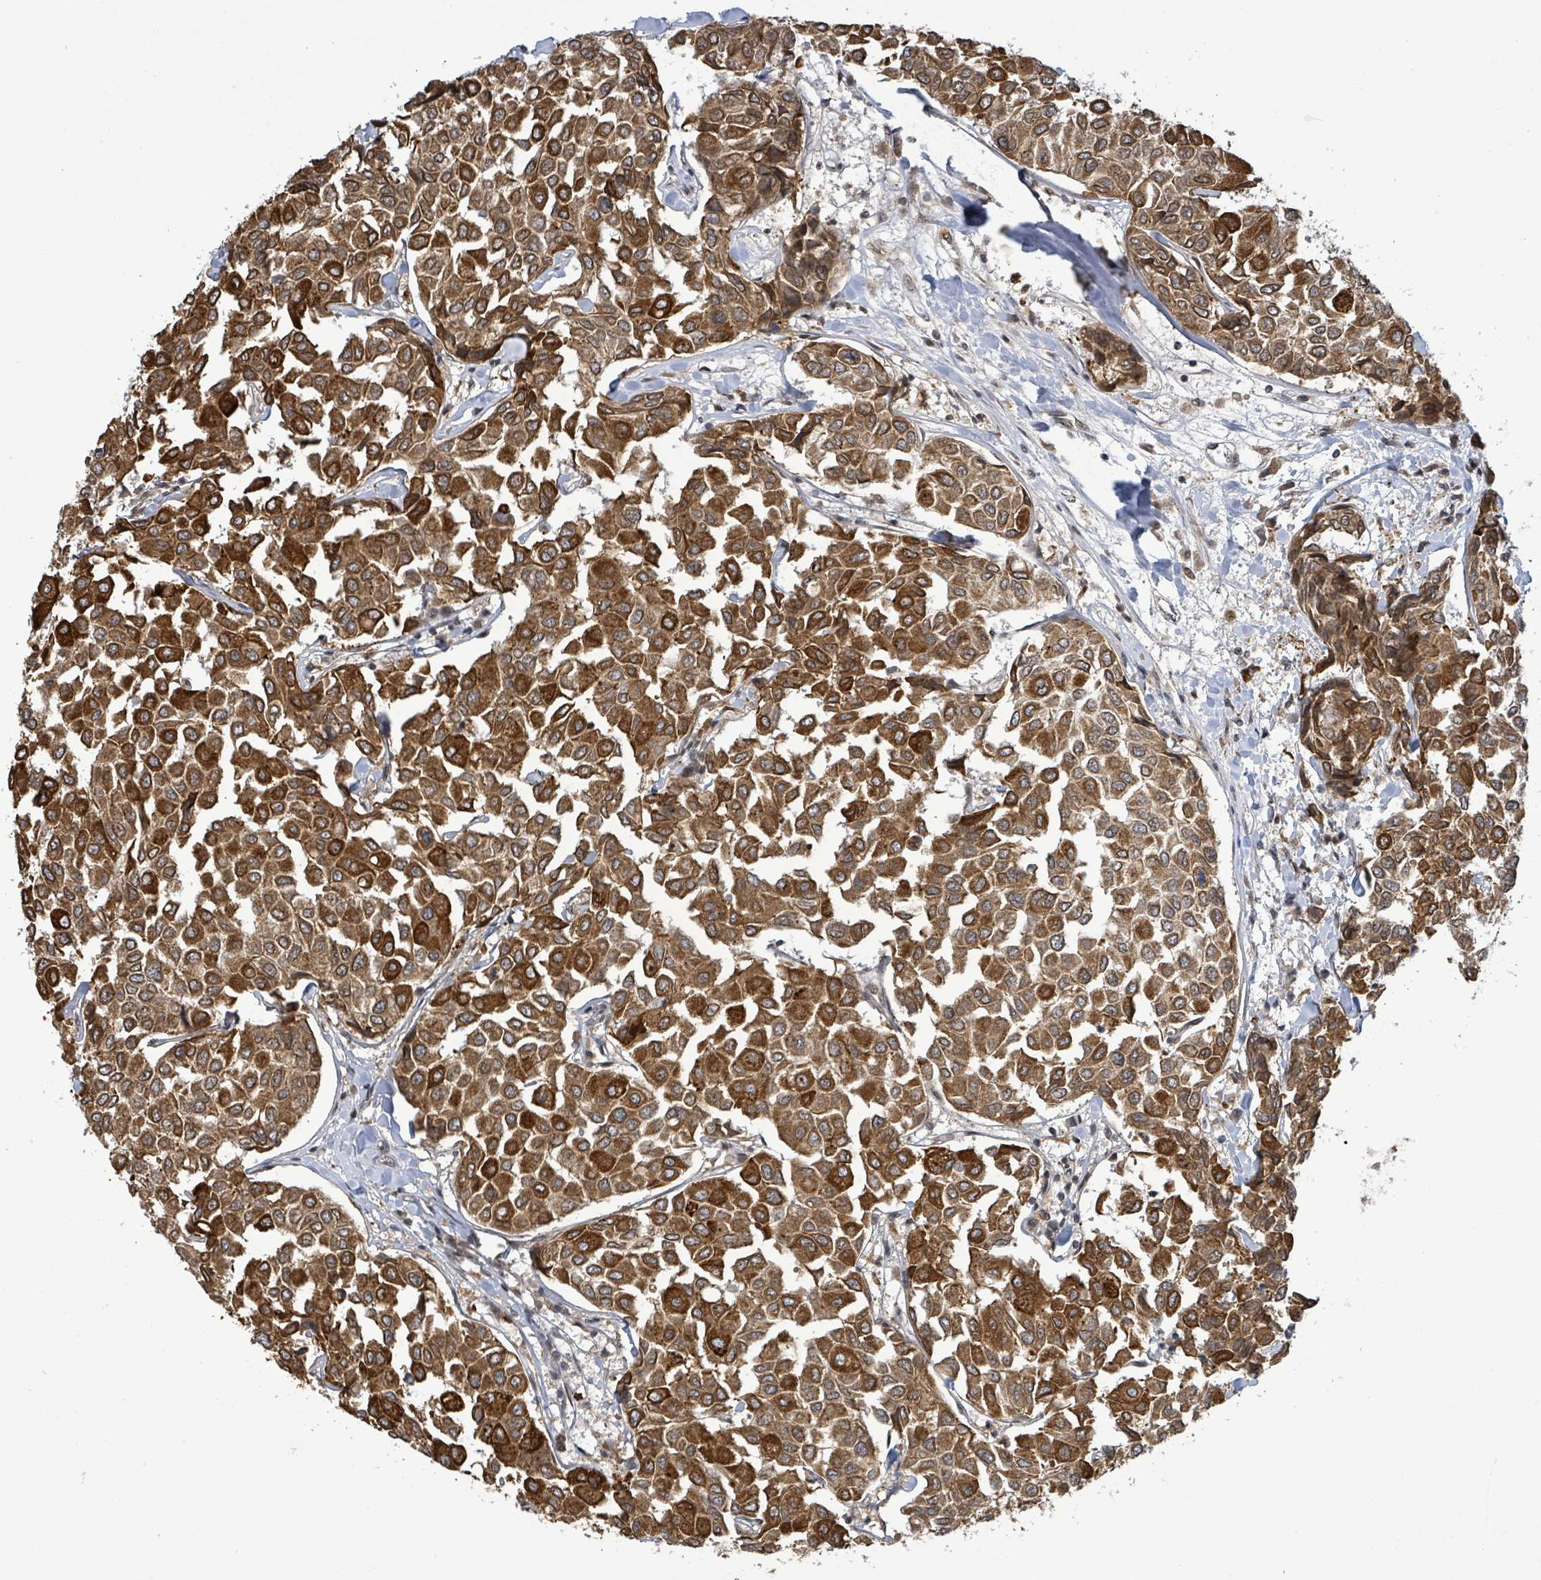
{"staining": {"intensity": "strong", "quantity": ">75%", "location": "cytoplasmic/membranous"}, "tissue": "breast cancer", "cell_type": "Tumor cells", "image_type": "cancer", "snomed": [{"axis": "morphology", "description": "Duct carcinoma"}, {"axis": "topography", "description": "Breast"}], "caption": "Immunohistochemical staining of invasive ductal carcinoma (breast) demonstrates high levels of strong cytoplasmic/membranous protein positivity in approximately >75% of tumor cells.", "gene": "SBF2", "patient": {"sex": "female", "age": 55}}